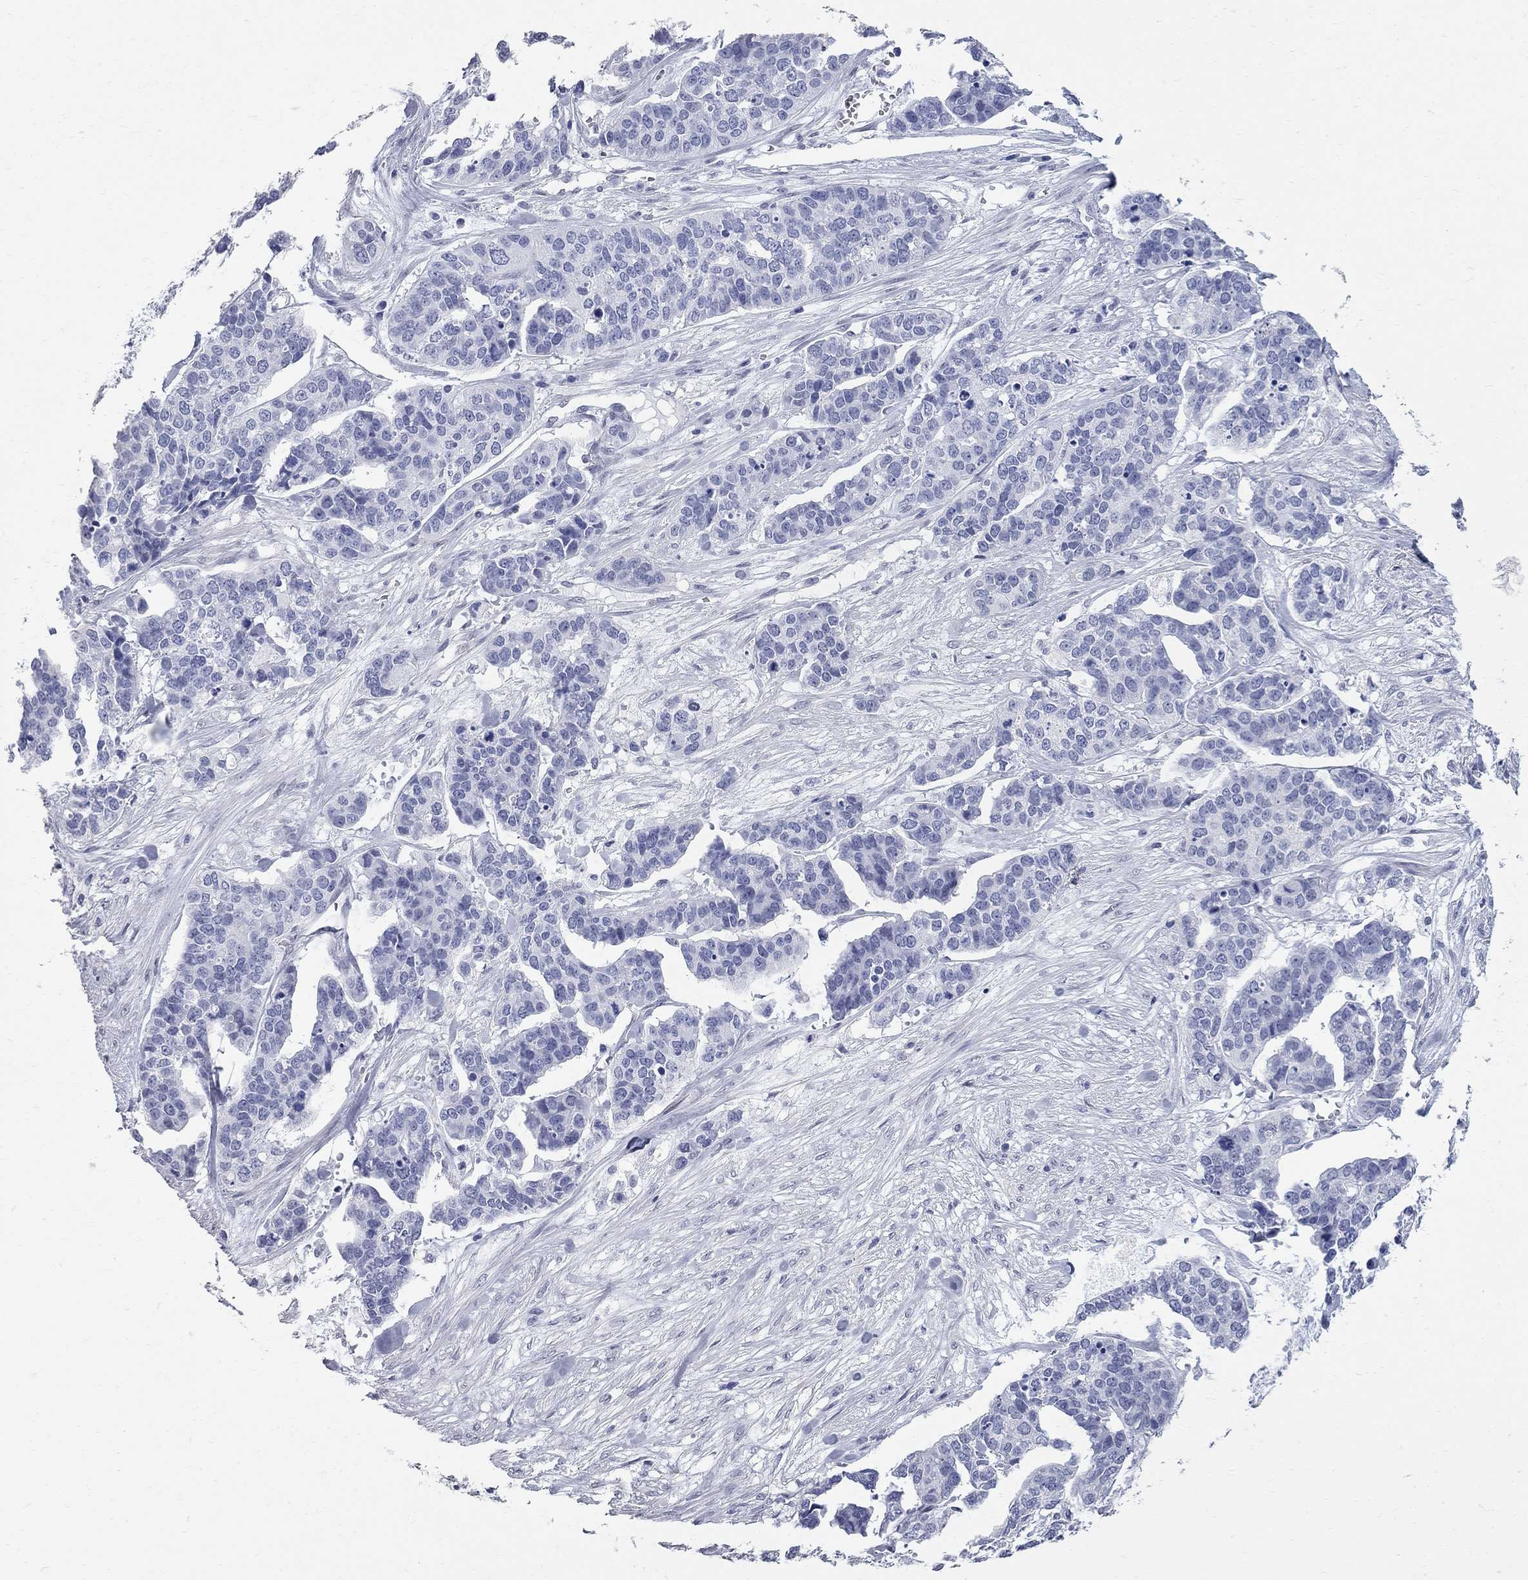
{"staining": {"intensity": "negative", "quantity": "none", "location": "none"}, "tissue": "ovarian cancer", "cell_type": "Tumor cells", "image_type": "cancer", "snomed": [{"axis": "morphology", "description": "Carcinoma, endometroid"}, {"axis": "topography", "description": "Ovary"}], "caption": "The image exhibits no significant expression in tumor cells of ovarian cancer.", "gene": "BPIFB1", "patient": {"sex": "female", "age": 65}}